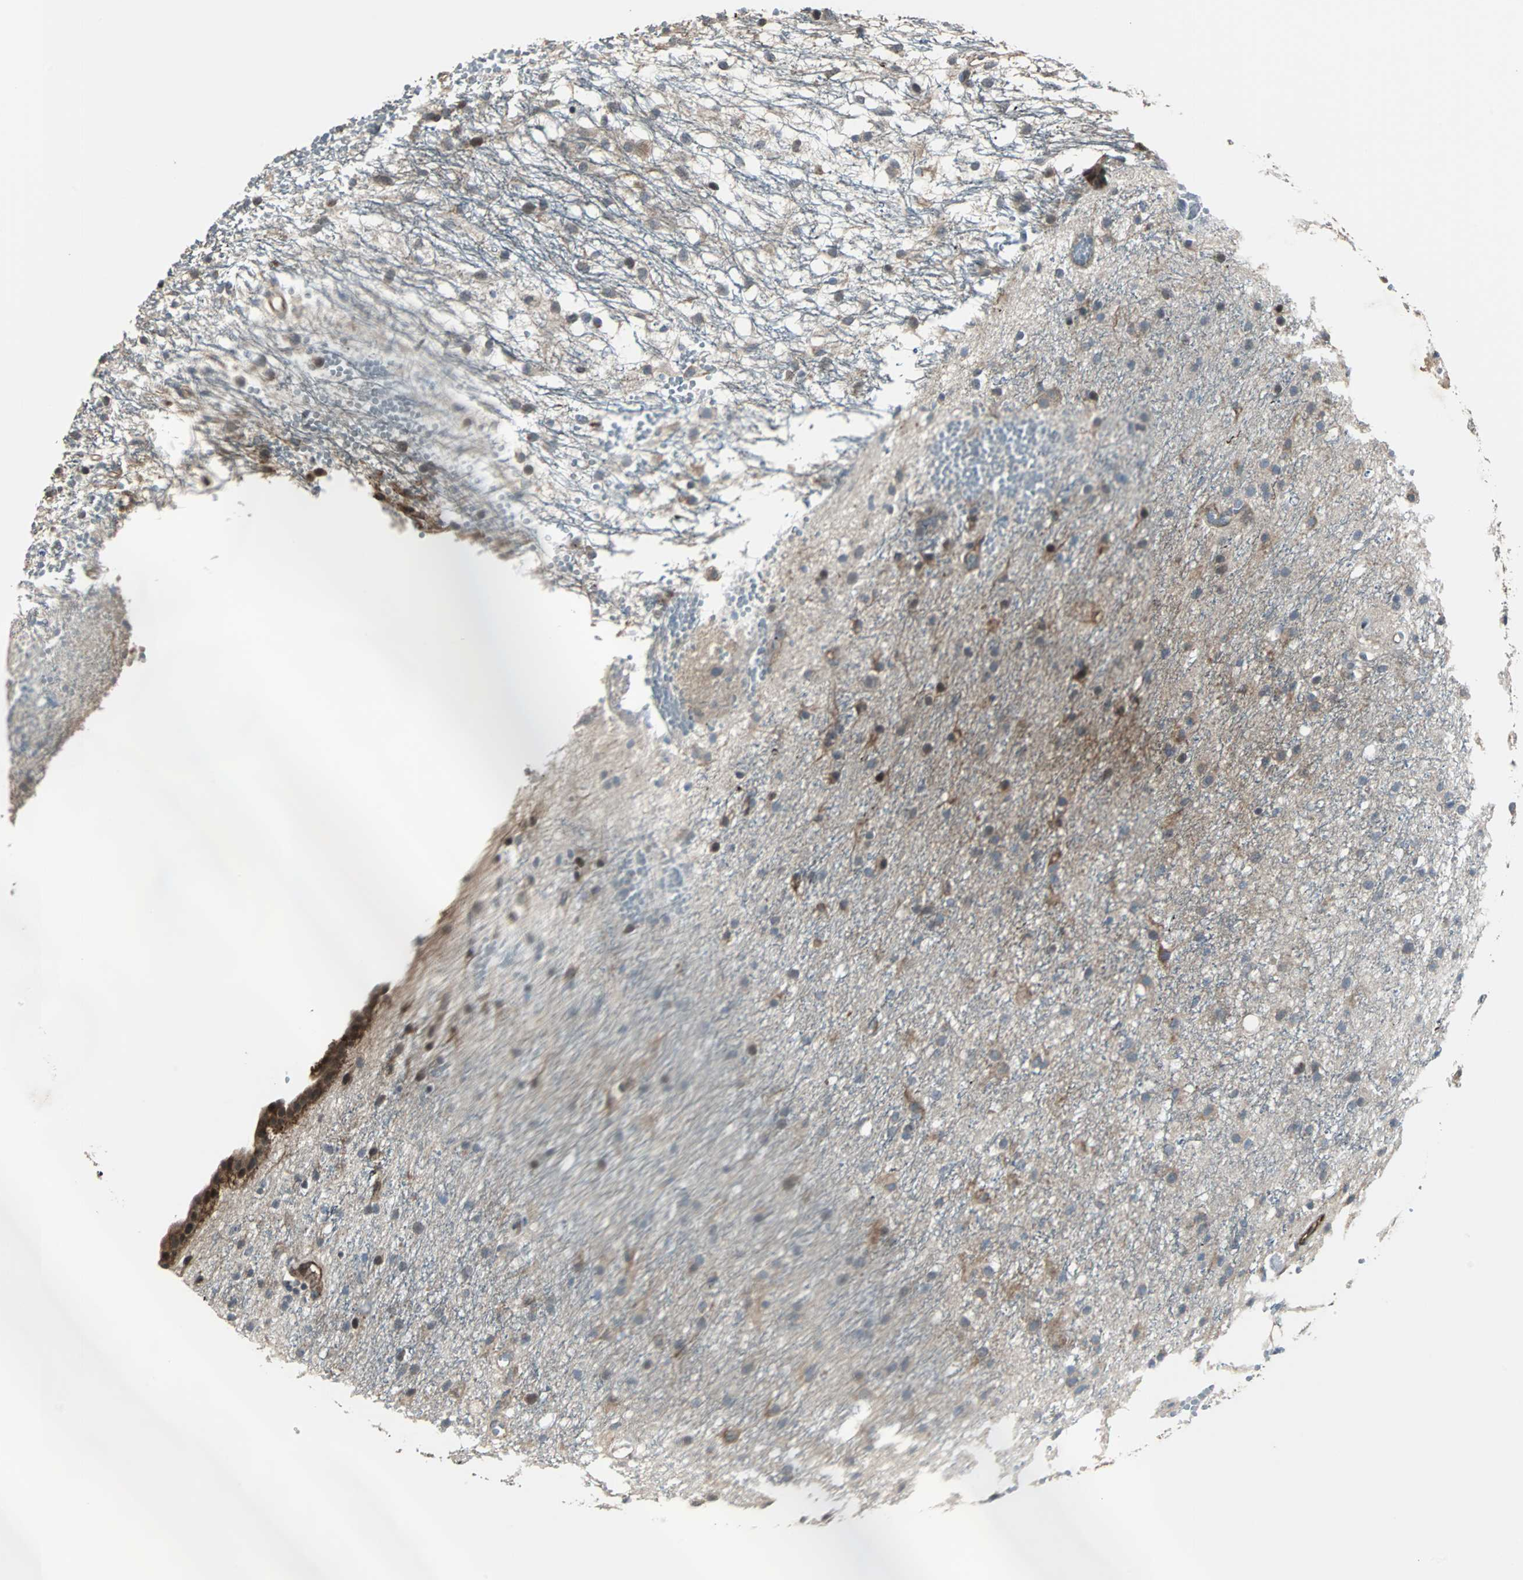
{"staining": {"intensity": "weak", "quantity": "25%-75%", "location": "cytoplasmic/membranous"}, "tissue": "glioma", "cell_type": "Tumor cells", "image_type": "cancer", "snomed": [{"axis": "morphology", "description": "Glioma, malignant, High grade"}, {"axis": "topography", "description": "Brain"}], "caption": "Malignant high-grade glioma was stained to show a protein in brown. There is low levels of weak cytoplasmic/membranous staining in about 25%-75% of tumor cells.", "gene": "CHP1", "patient": {"sex": "female", "age": 59}}